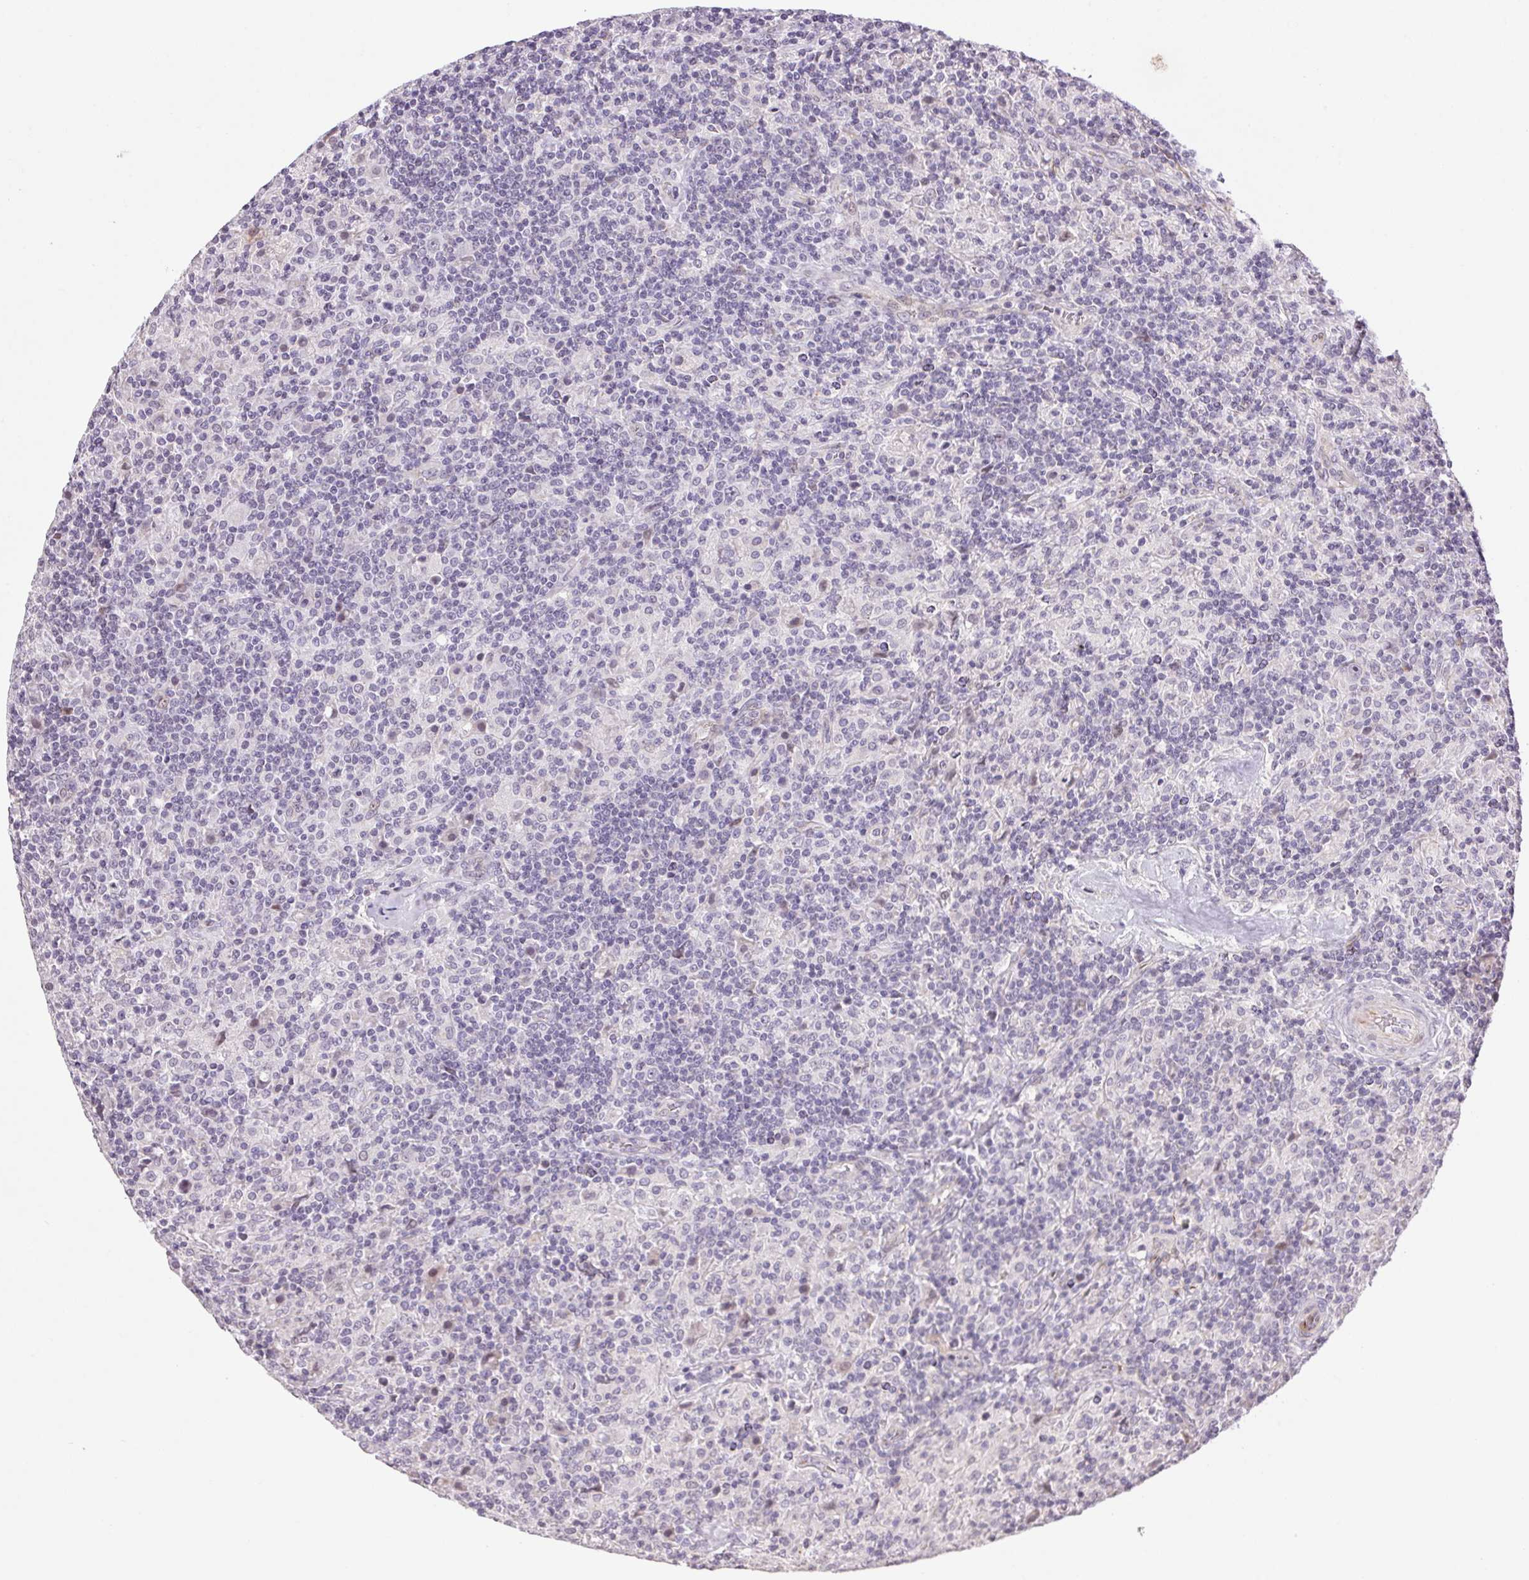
{"staining": {"intensity": "negative", "quantity": "none", "location": "none"}, "tissue": "lymphoma", "cell_type": "Tumor cells", "image_type": "cancer", "snomed": [{"axis": "morphology", "description": "Hodgkin's disease, NOS"}, {"axis": "topography", "description": "Lymph node"}], "caption": "The histopathology image exhibits no significant staining in tumor cells of lymphoma.", "gene": "GYG2", "patient": {"sex": "male", "age": 70}}